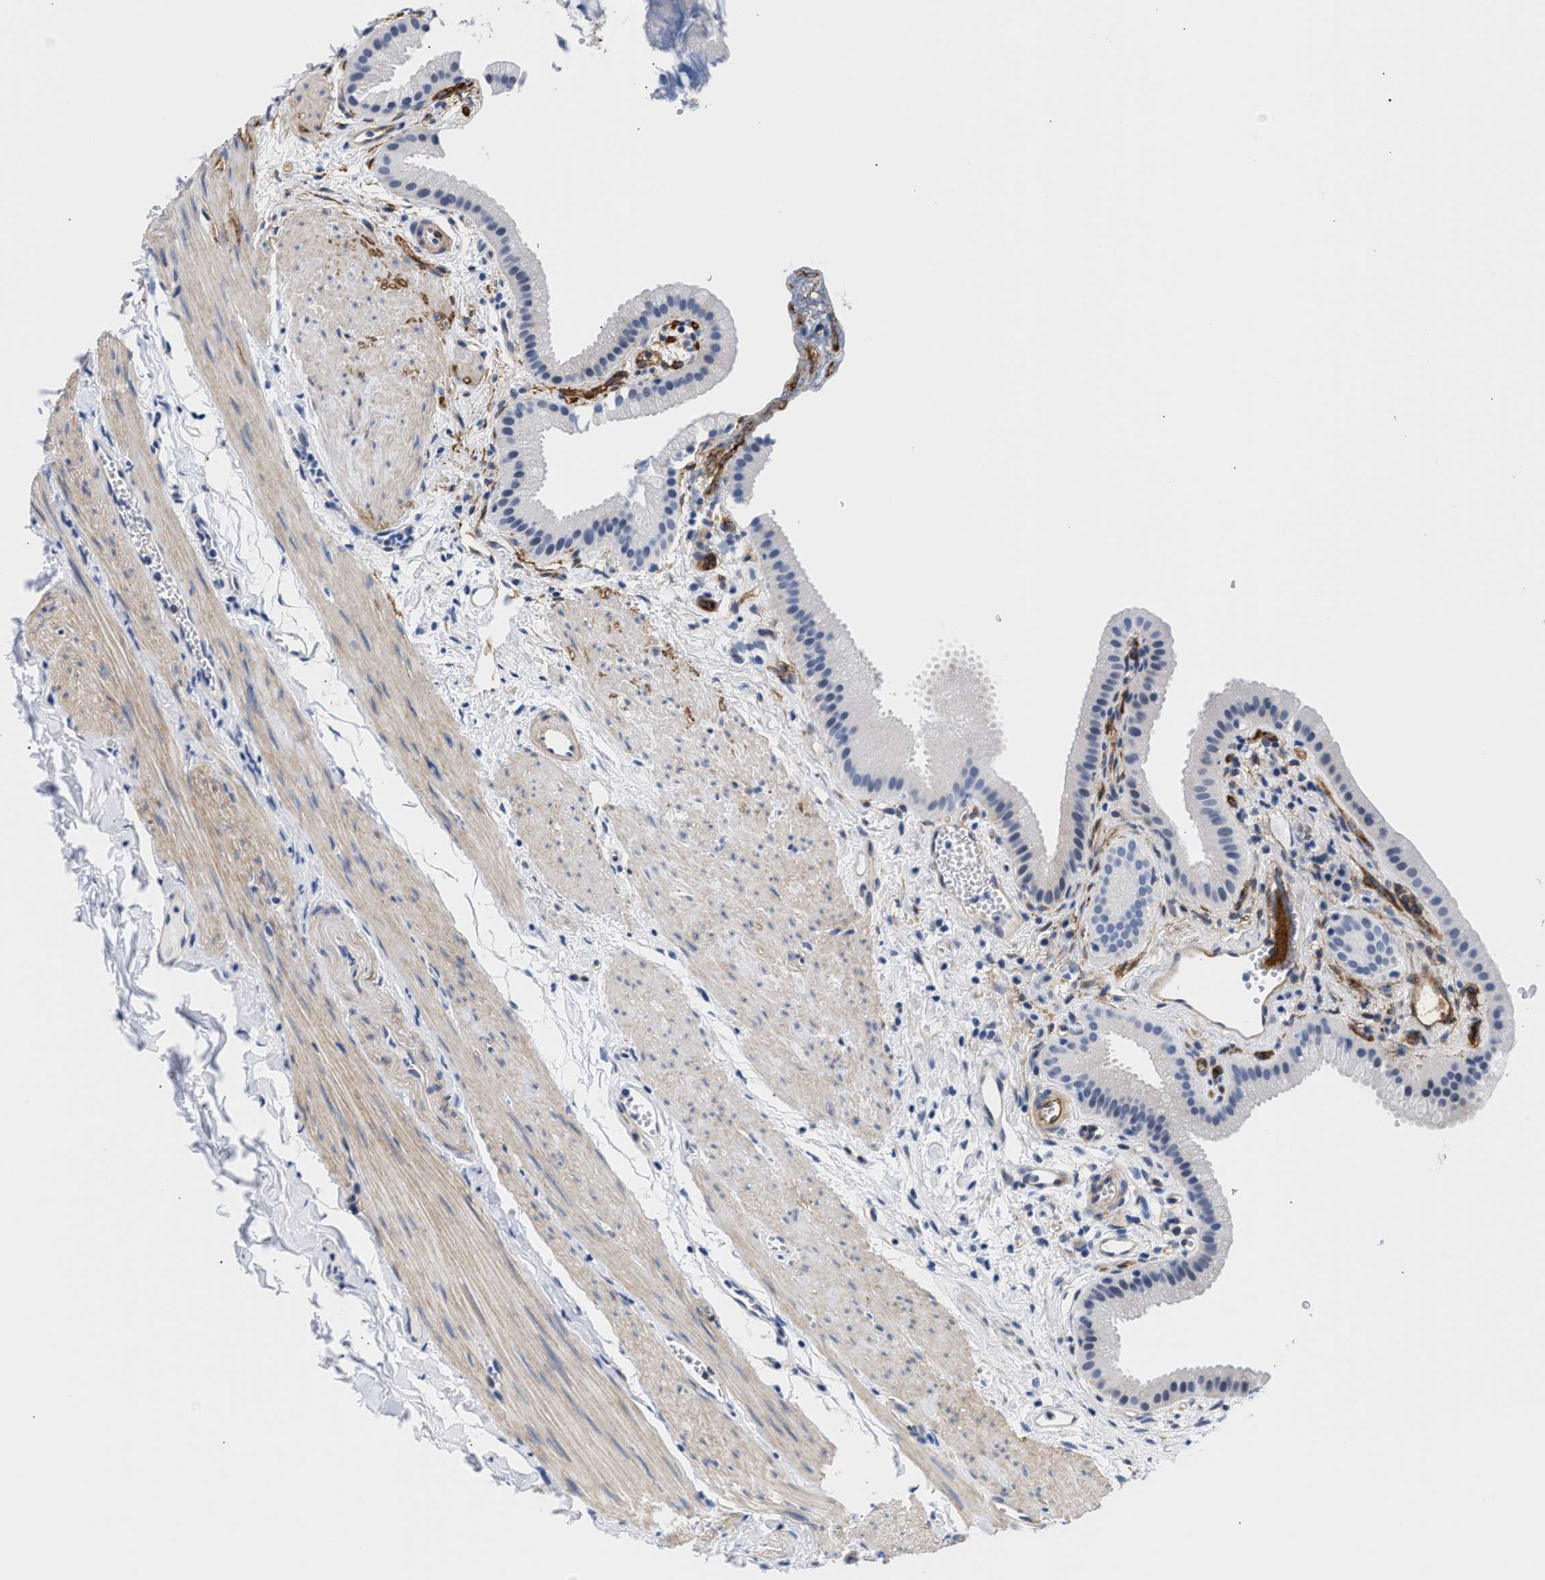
{"staining": {"intensity": "negative", "quantity": "none", "location": "none"}, "tissue": "gallbladder", "cell_type": "Glandular cells", "image_type": "normal", "snomed": [{"axis": "morphology", "description": "Normal tissue, NOS"}, {"axis": "topography", "description": "Gallbladder"}], "caption": "A high-resolution image shows IHC staining of benign gallbladder, which reveals no significant staining in glandular cells. (DAB (3,3'-diaminobenzidine) immunohistochemistry (IHC) visualized using brightfield microscopy, high magnification).", "gene": "TRIM29", "patient": {"sex": "female", "age": 64}}